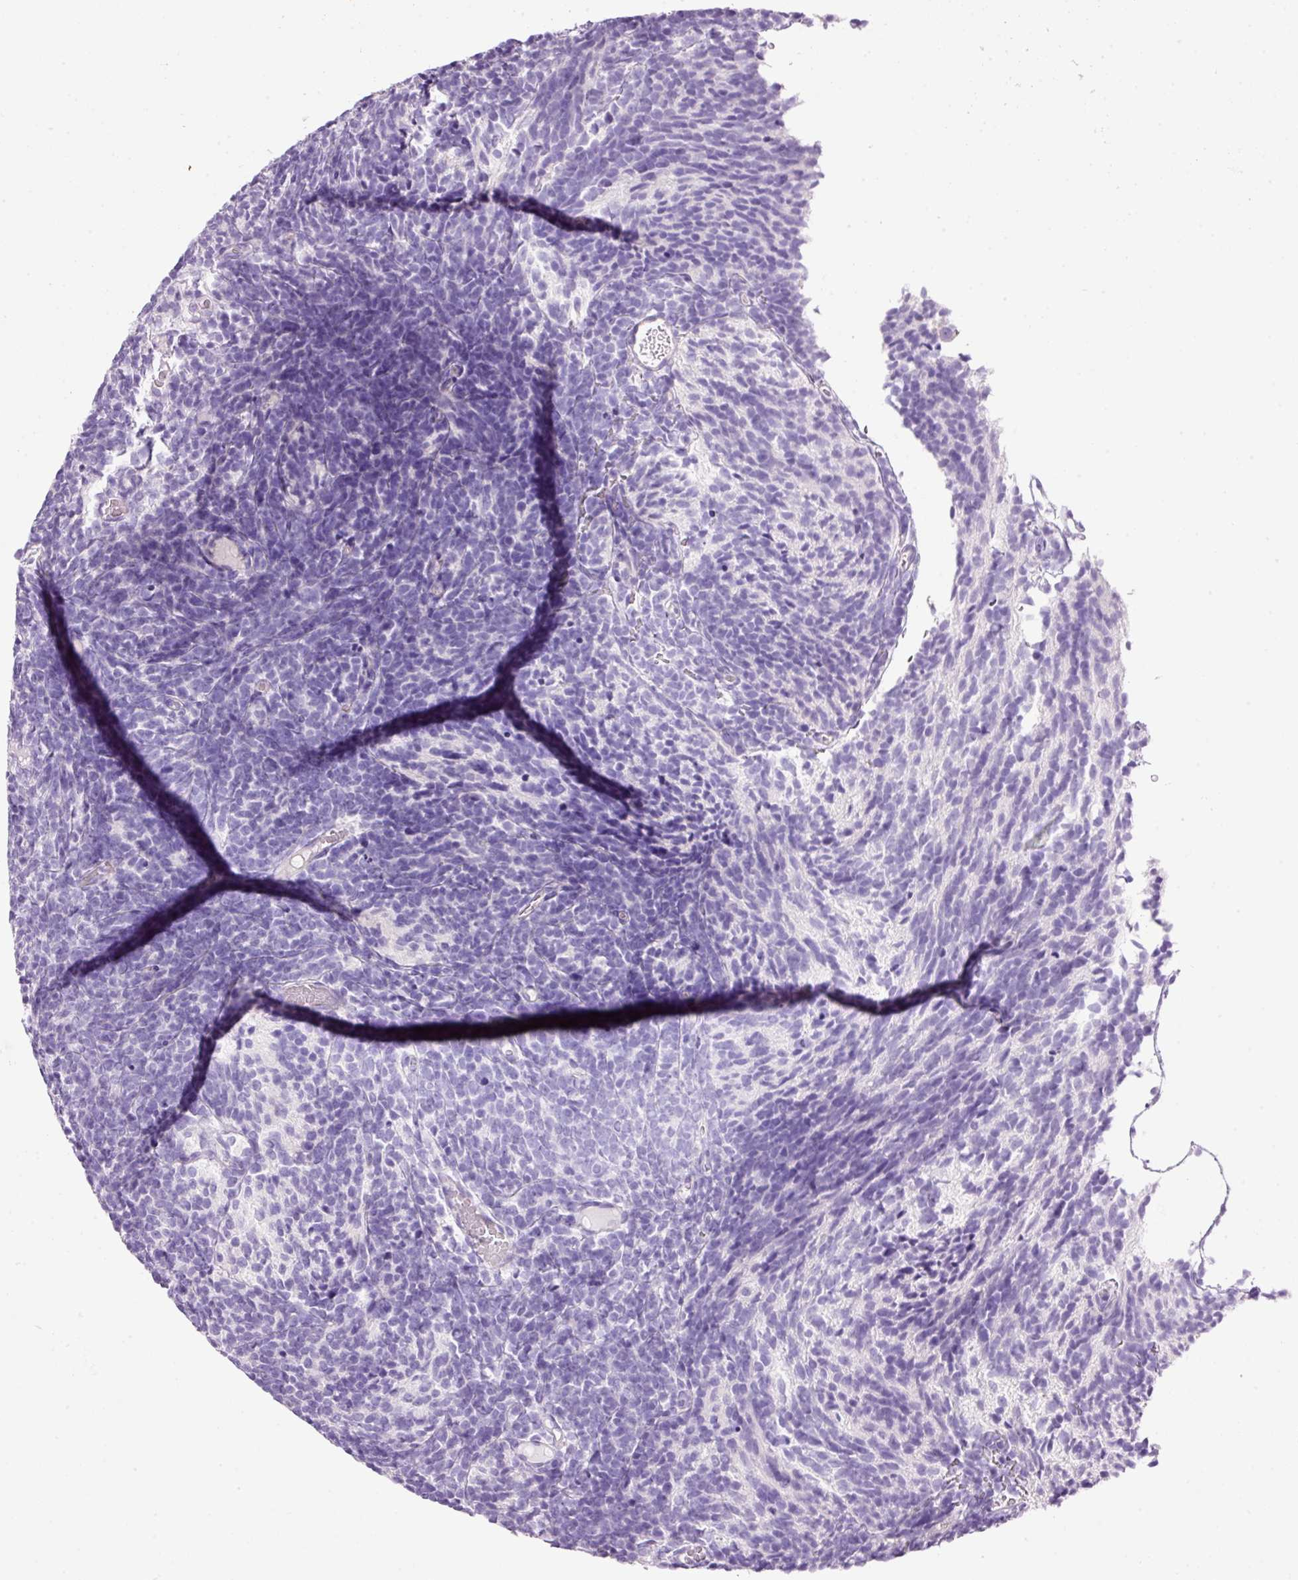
{"staining": {"intensity": "negative", "quantity": "none", "location": "none"}, "tissue": "glioma", "cell_type": "Tumor cells", "image_type": "cancer", "snomed": [{"axis": "morphology", "description": "Glioma, malignant, Low grade"}, {"axis": "topography", "description": "Brain"}], "caption": "Malignant low-grade glioma was stained to show a protein in brown. There is no significant expression in tumor cells.", "gene": "BSND", "patient": {"sex": "female", "age": 1}}